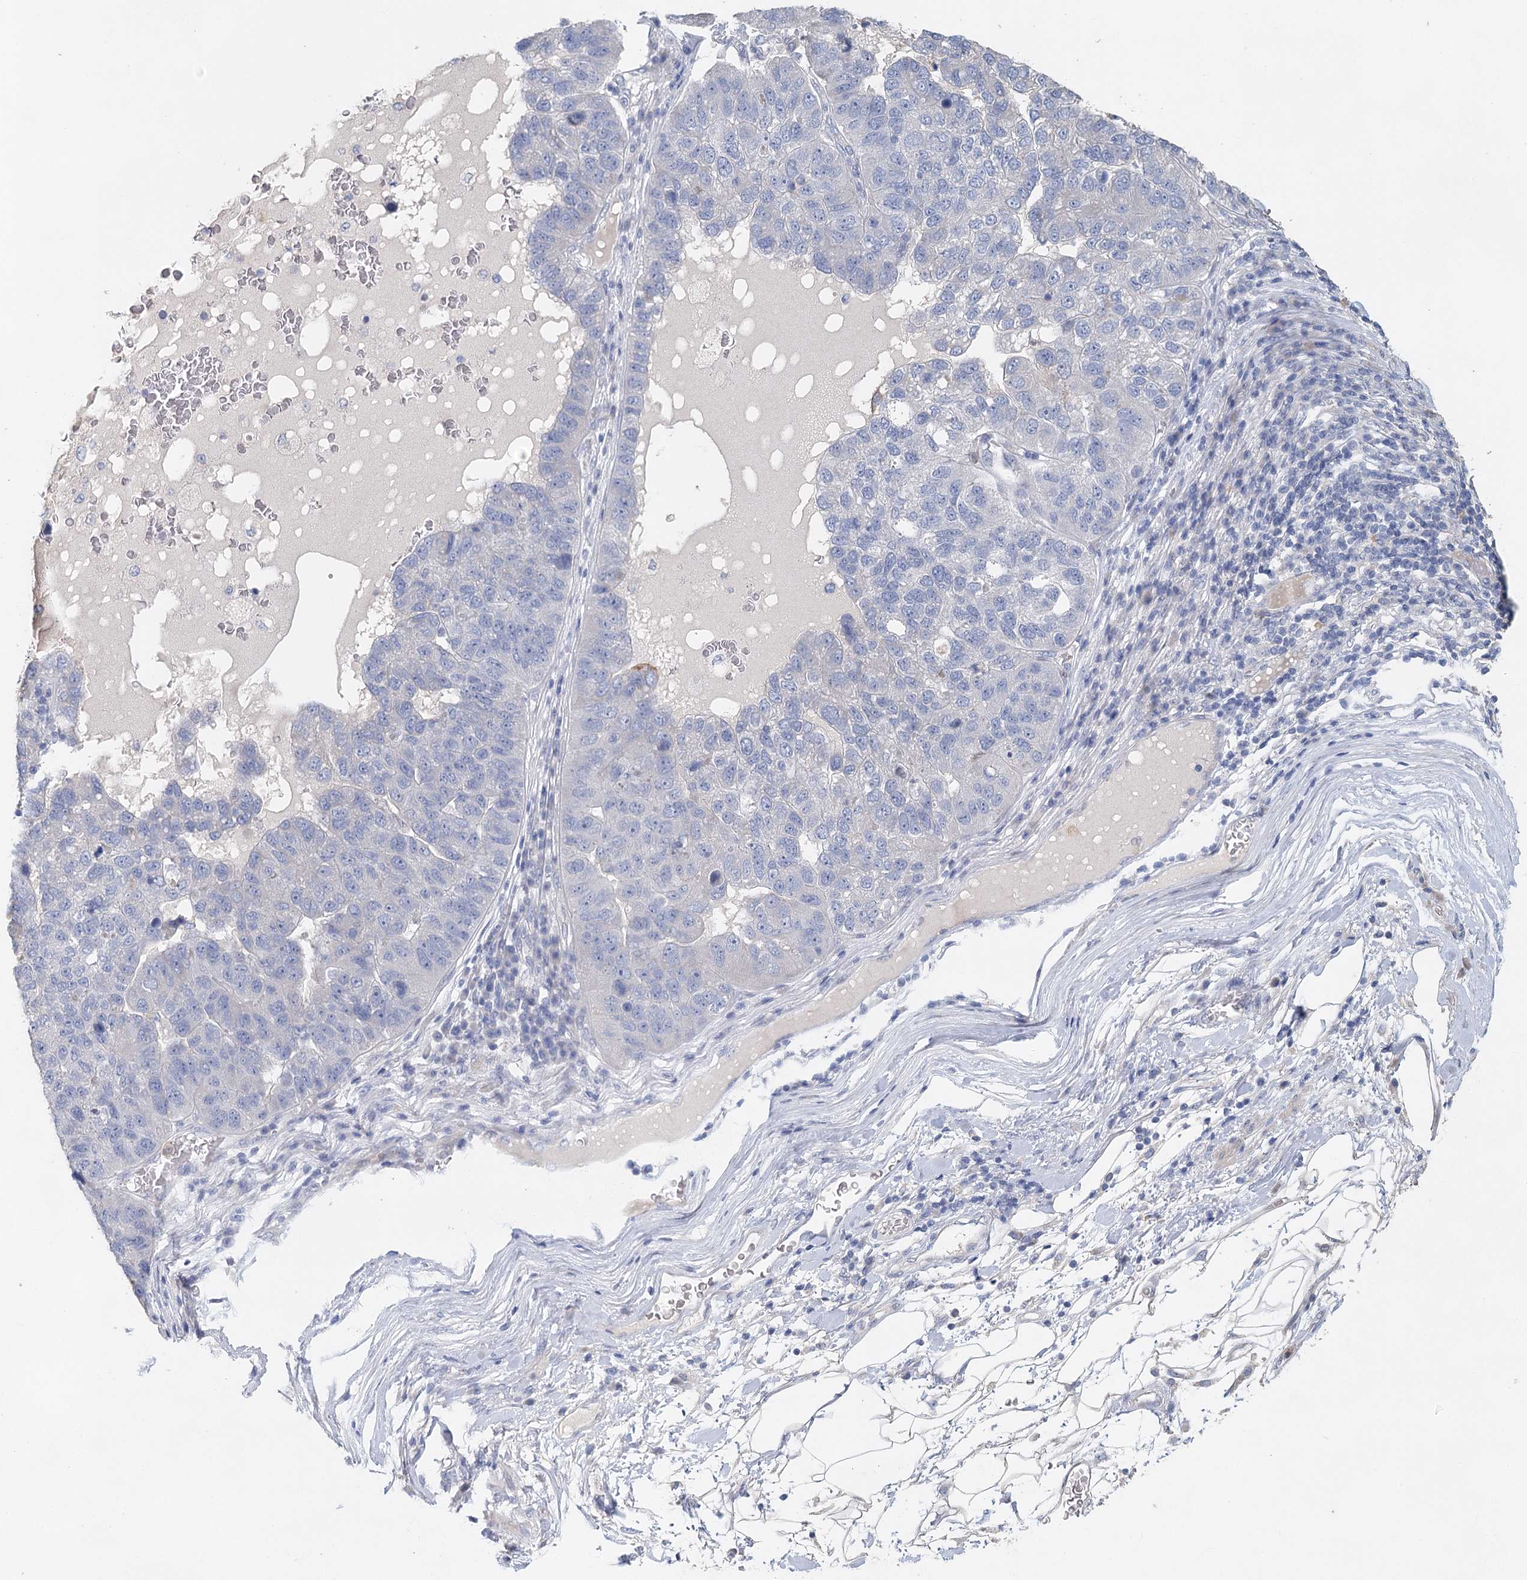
{"staining": {"intensity": "negative", "quantity": "none", "location": "none"}, "tissue": "pancreatic cancer", "cell_type": "Tumor cells", "image_type": "cancer", "snomed": [{"axis": "morphology", "description": "Adenocarcinoma, NOS"}, {"axis": "topography", "description": "Pancreas"}], "caption": "This is an IHC photomicrograph of human pancreatic cancer (adenocarcinoma). There is no staining in tumor cells.", "gene": "MYL6B", "patient": {"sex": "female", "age": 61}}